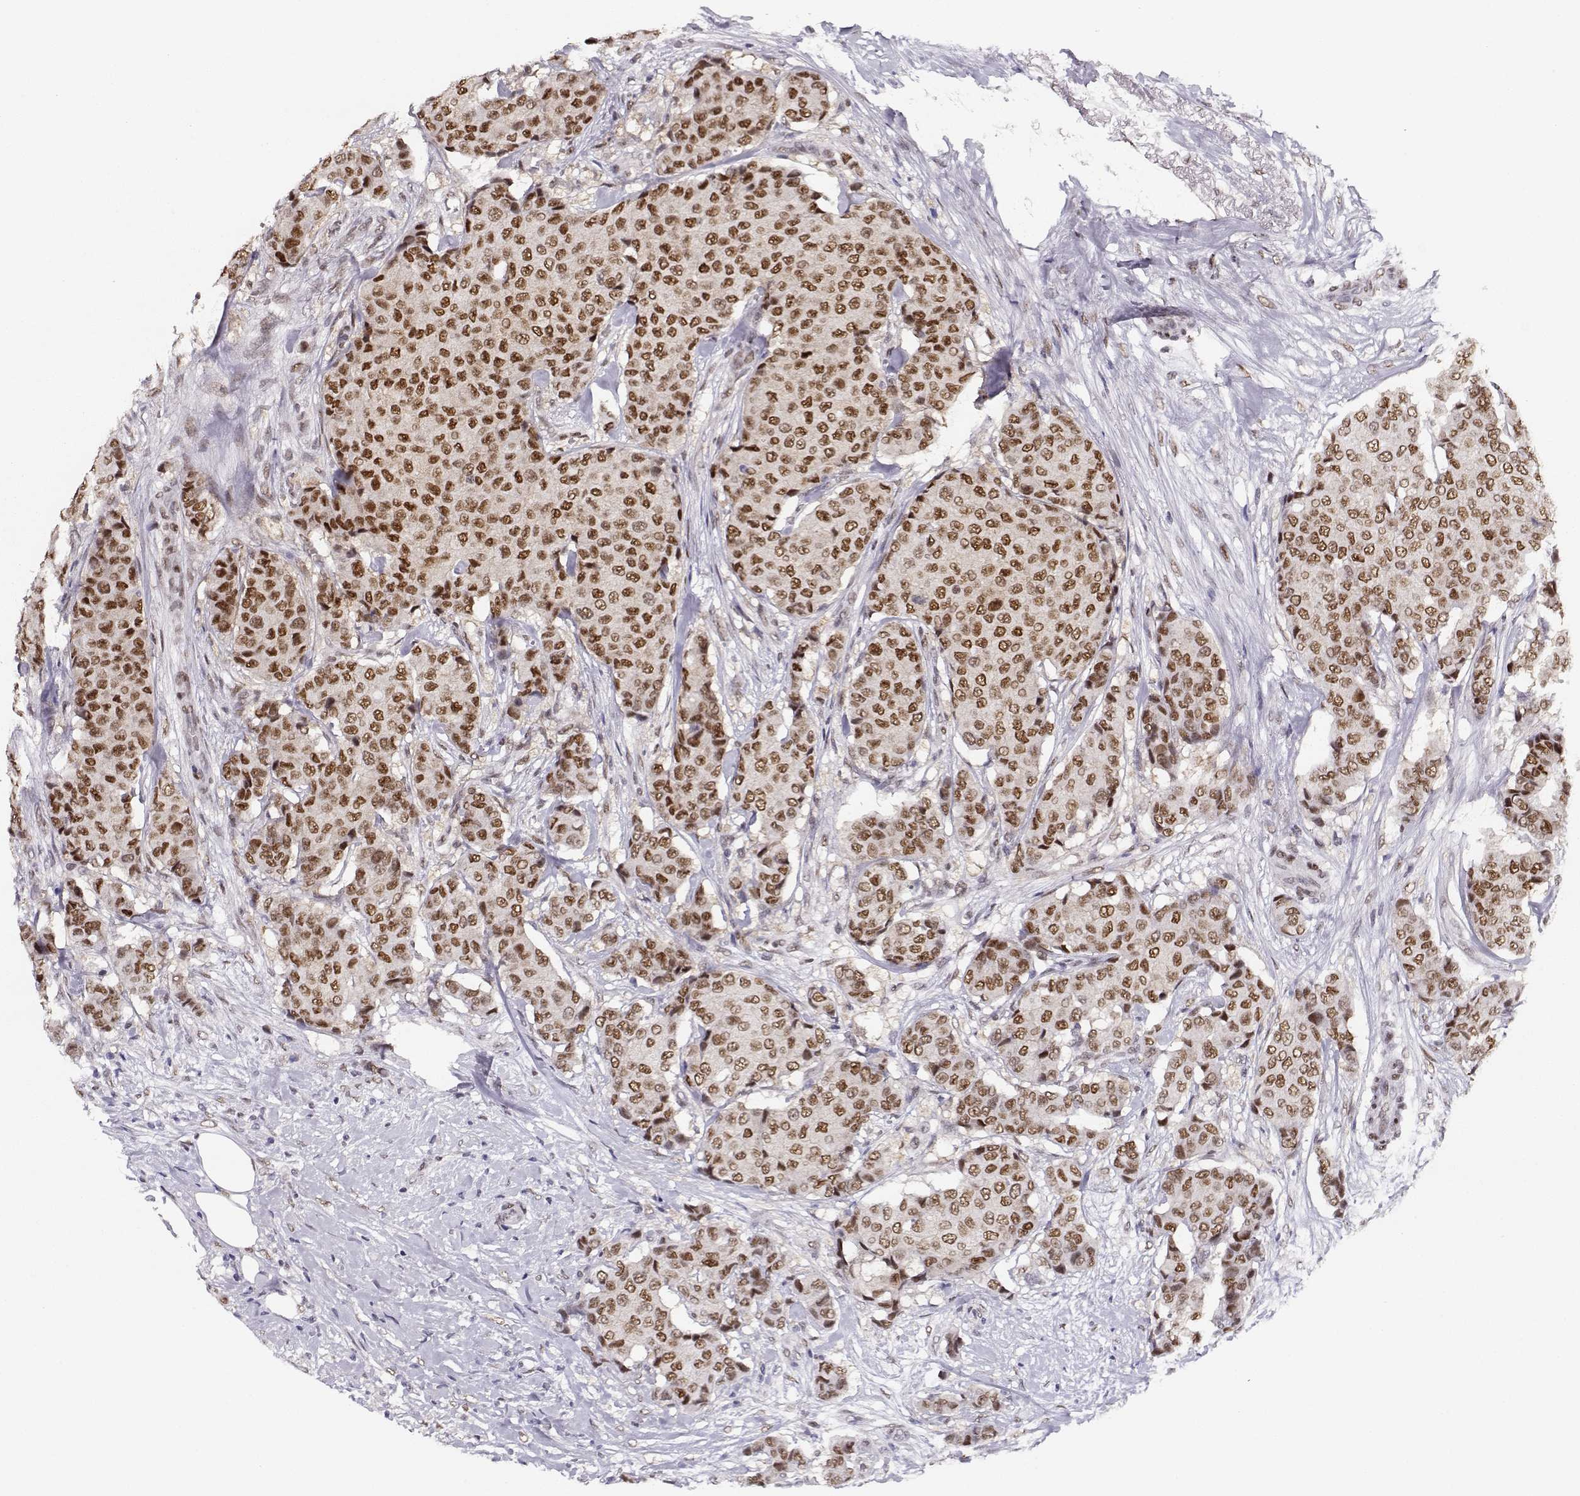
{"staining": {"intensity": "moderate", "quantity": ">75%", "location": "nuclear"}, "tissue": "breast cancer", "cell_type": "Tumor cells", "image_type": "cancer", "snomed": [{"axis": "morphology", "description": "Duct carcinoma"}, {"axis": "topography", "description": "Breast"}], "caption": "Breast cancer (invasive ductal carcinoma) stained for a protein shows moderate nuclear positivity in tumor cells.", "gene": "POLI", "patient": {"sex": "female", "age": 75}}